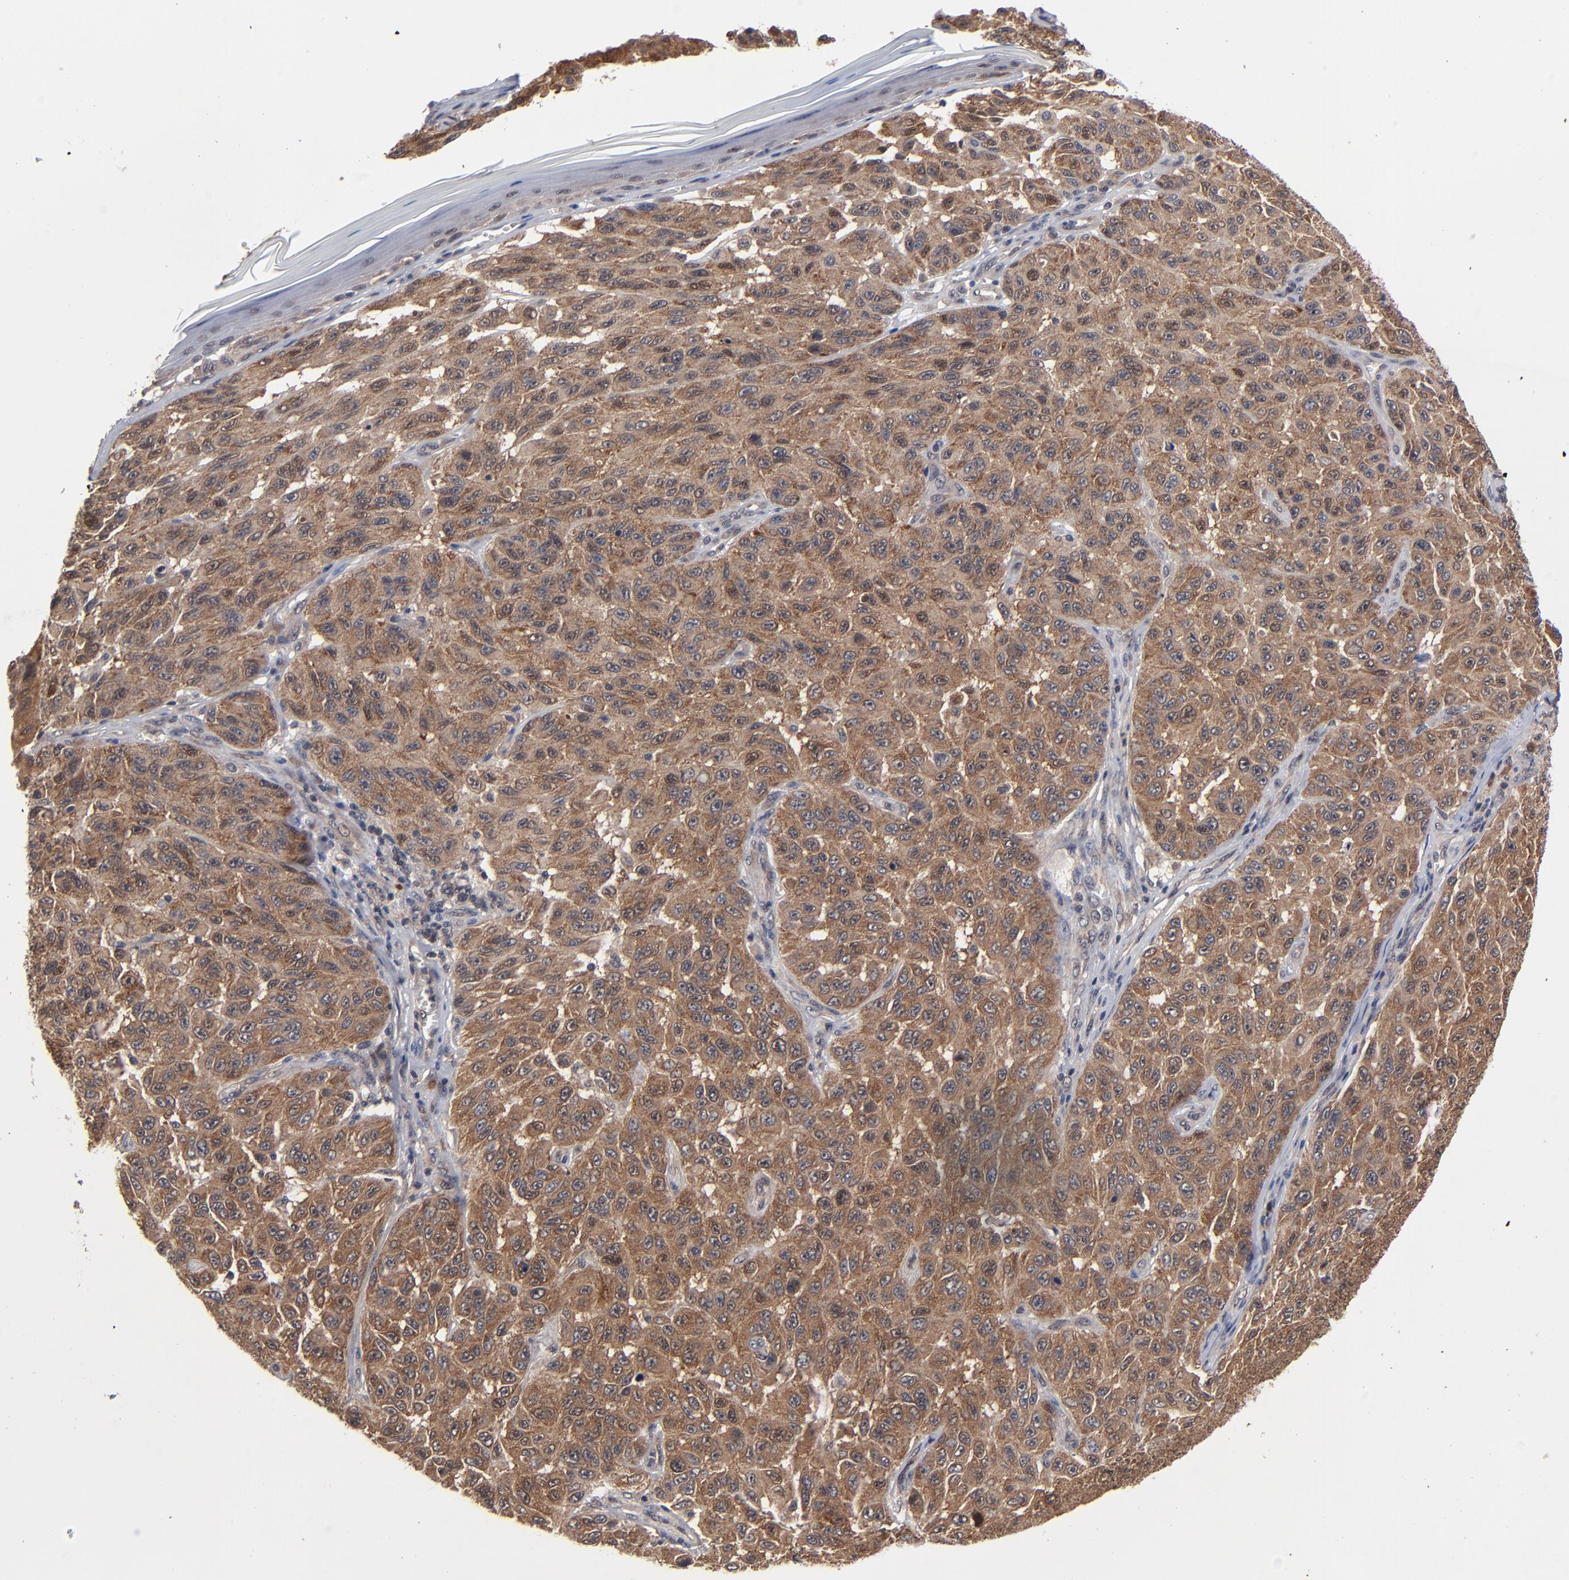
{"staining": {"intensity": "strong", "quantity": ">75%", "location": "cytoplasmic/membranous"}, "tissue": "melanoma", "cell_type": "Tumor cells", "image_type": "cancer", "snomed": [{"axis": "morphology", "description": "Malignant melanoma, NOS"}, {"axis": "topography", "description": "Skin"}], "caption": "There is high levels of strong cytoplasmic/membranous expression in tumor cells of melanoma, as demonstrated by immunohistochemical staining (brown color).", "gene": "ALG13", "patient": {"sex": "male", "age": 30}}